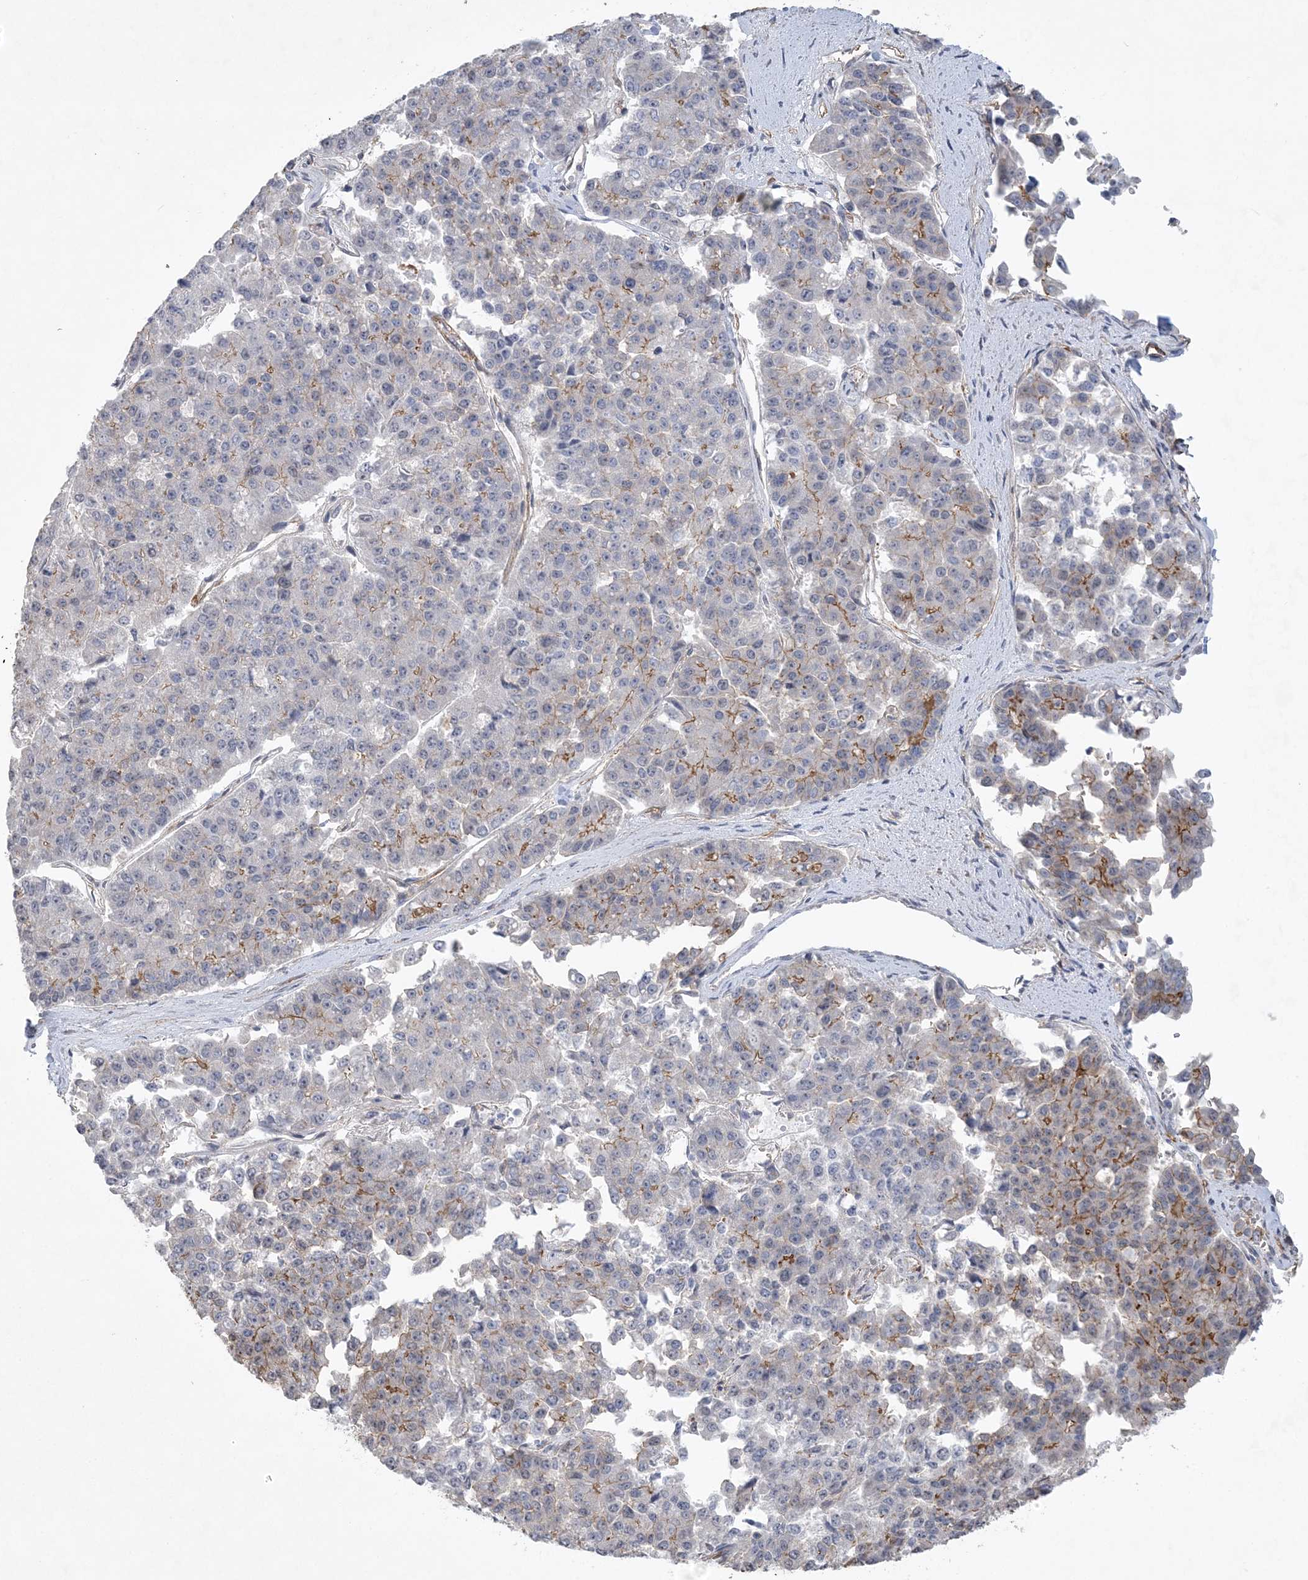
{"staining": {"intensity": "weak", "quantity": "<25%", "location": "cytoplasmic/membranous"}, "tissue": "pancreatic cancer", "cell_type": "Tumor cells", "image_type": "cancer", "snomed": [{"axis": "morphology", "description": "Adenocarcinoma, NOS"}, {"axis": "topography", "description": "Pancreas"}], "caption": "Photomicrograph shows no protein positivity in tumor cells of adenocarcinoma (pancreatic) tissue. (Stains: DAB immunohistochemistry with hematoxylin counter stain, Microscopy: brightfield microscopy at high magnification).", "gene": "RAI14", "patient": {"sex": "male", "age": 50}}